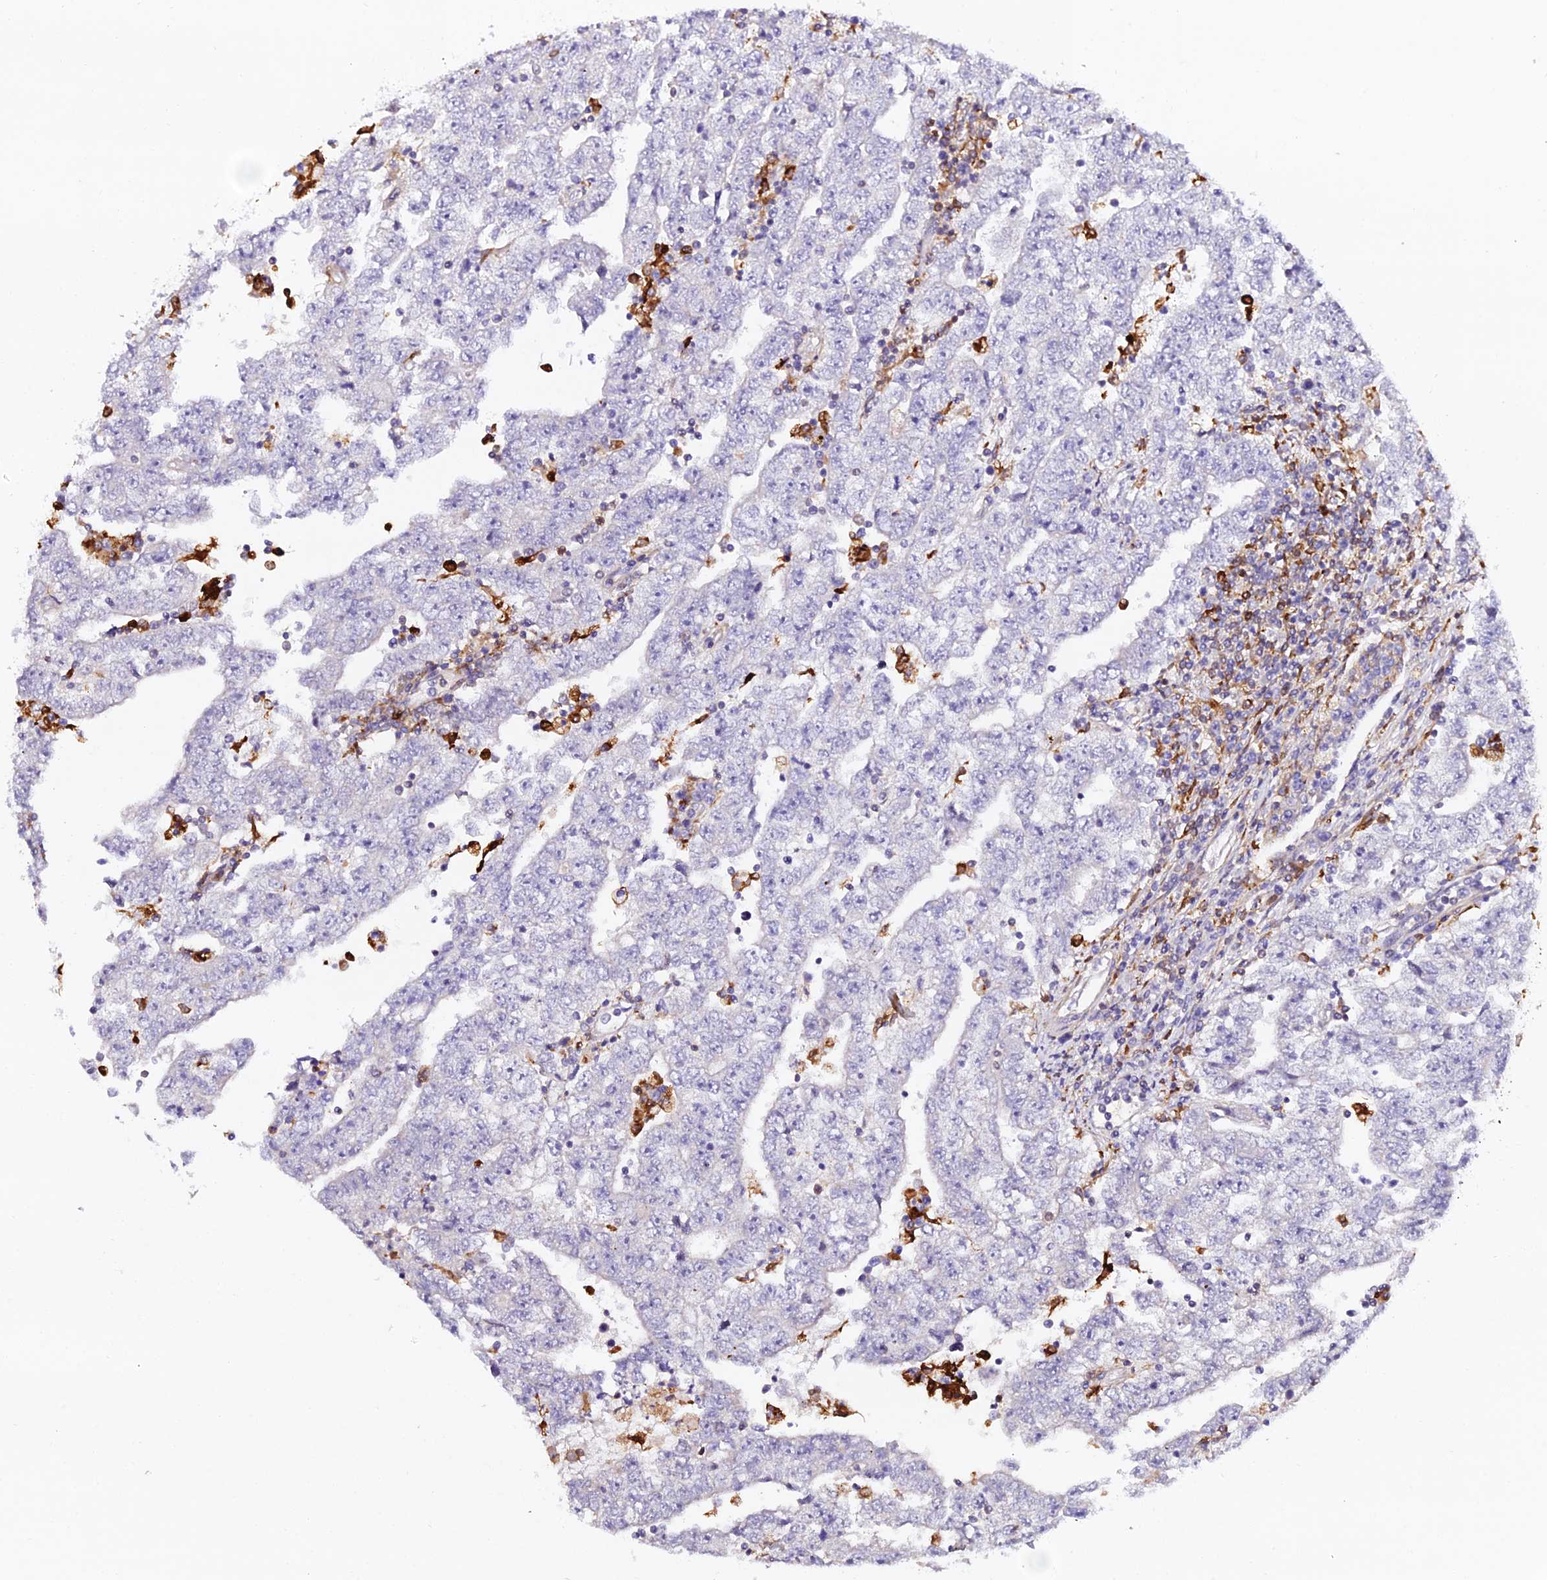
{"staining": {"intensity": "negative", "quantity": "none", "location": "none"}, "tissue": "testis cancer", "cell_type": "Tumor cells", "image_type": "cancer", "snomed": [{"axis": "morphology", "description": "Carcinoma, Embryonal, NOS"}, {"axis": "topography", "description": "Testis"}], "caption": "The image exhibits no significant staining in tumor cells of testis cancer (embryonal carcinoma).", "gene": "IL4I1", "patient": {"sex": "male", "age": 25}}